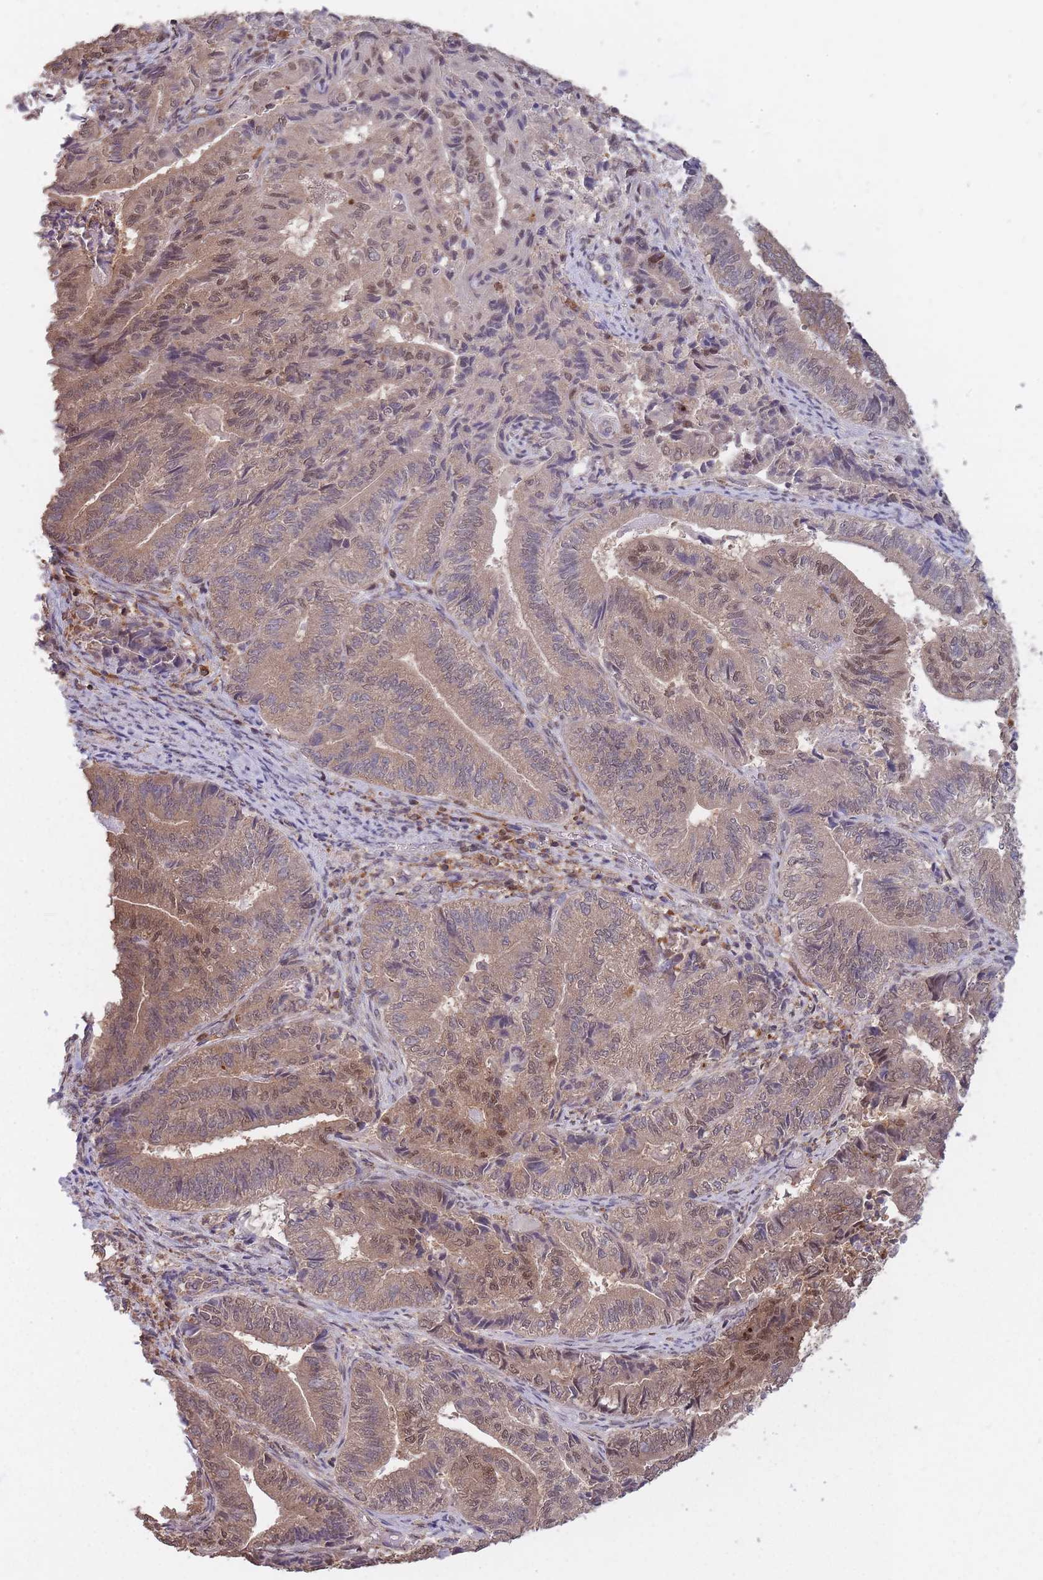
{"staining": {"intensity": "moderate", "quantity": ">75%", "location": "cytoplasmic/membranous,nuclear"}, "tissue": "endometrial cancer", "cell_type": "Tumor cells", "image_type": "cancer", "snomed": [{"axis": "morphology", "description": "Adenocarcinoma, NOS"}, {"axis": "topography", "description": "Endometrium"}], "caption": "Tumor cells reveal medium levels of moderate cytoplasmic/membranous and nuclear positivity in approximately >75% of cells in human adenocarcinoma (endometrial).", "gene": "GMIP", "patient": {"sex": "female", "age": 80}}